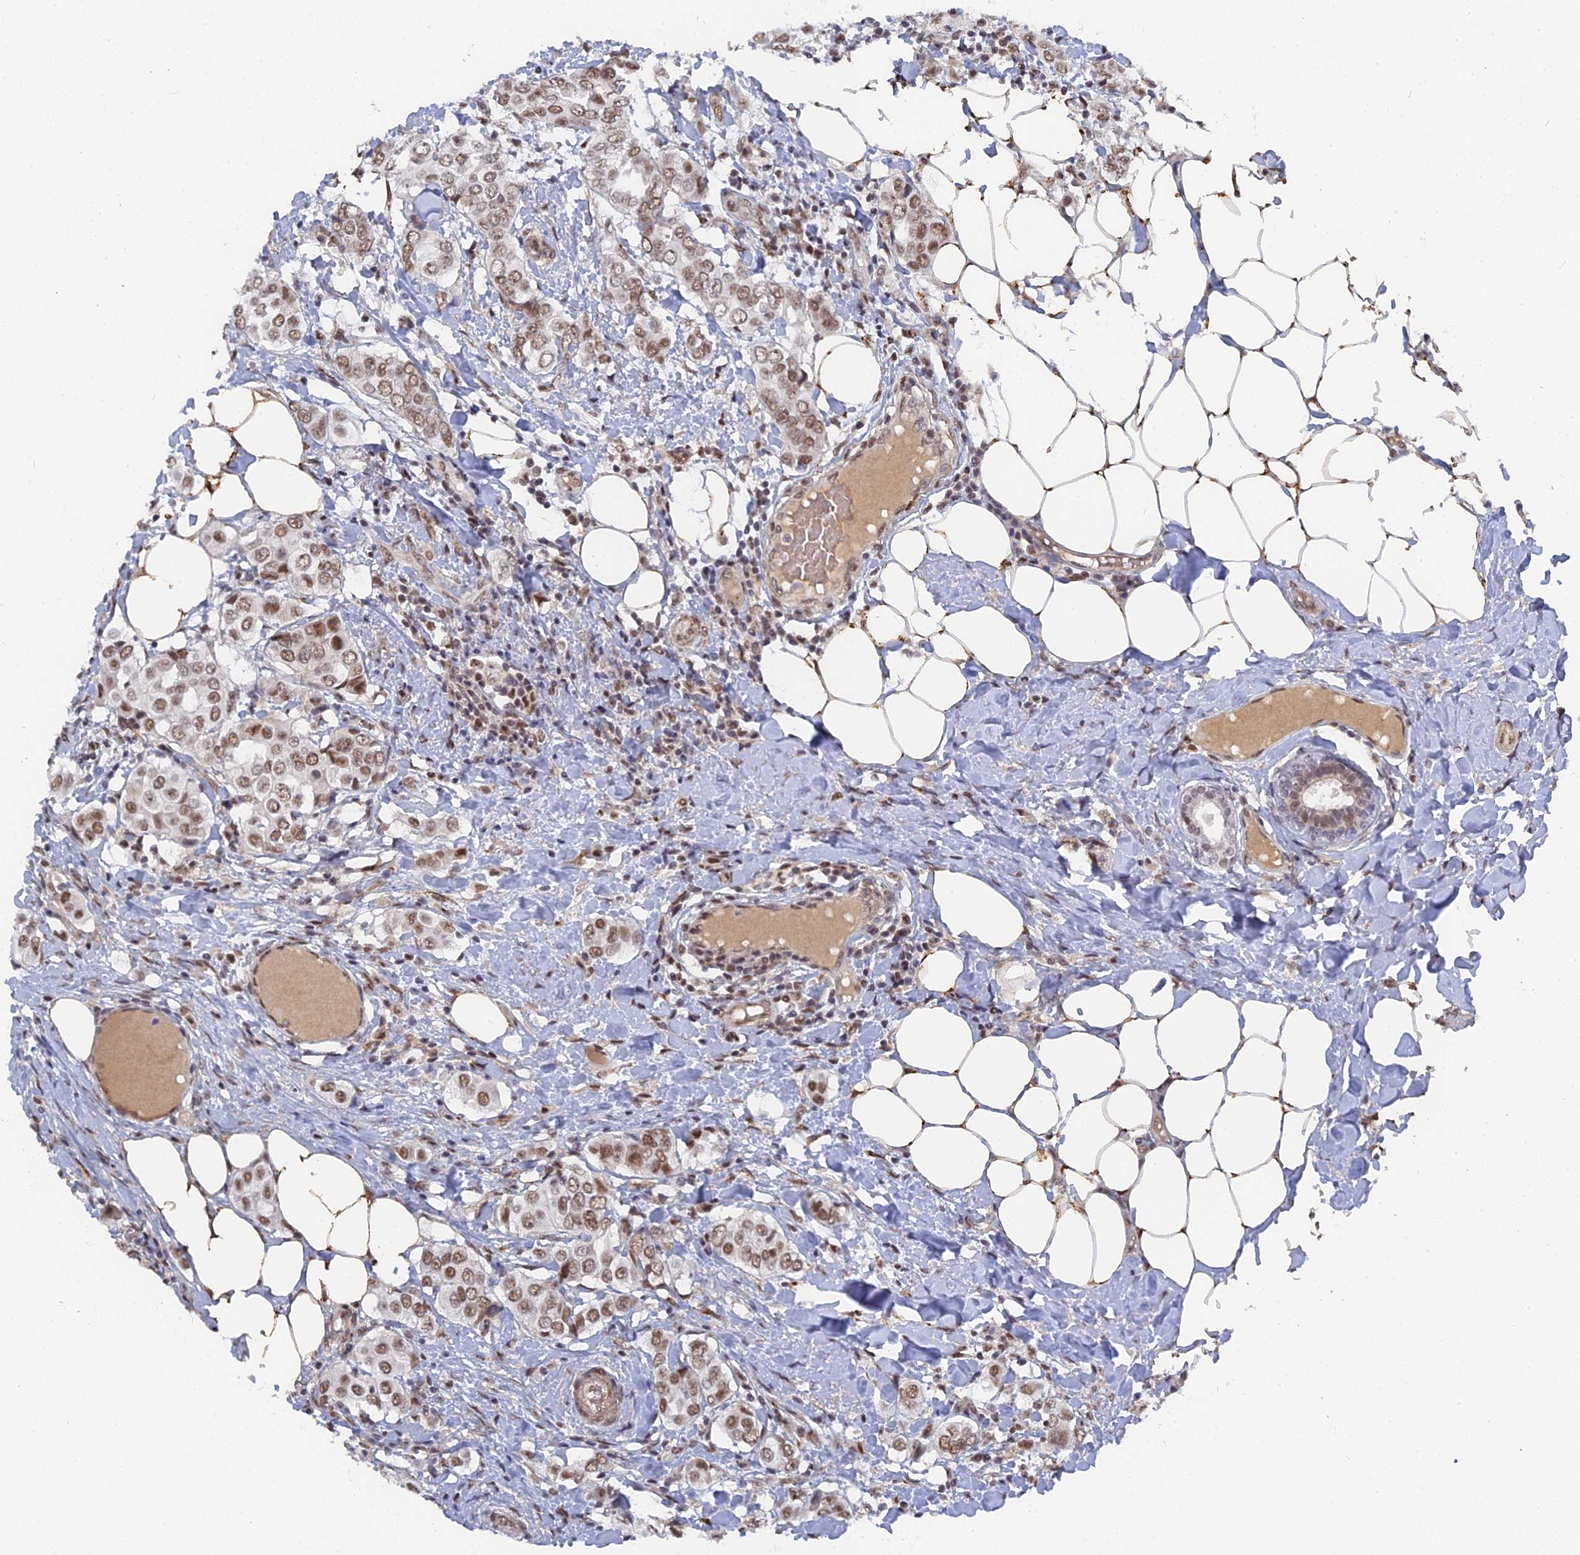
{"staining": {"intensity": "moderate", "quantity": ">75%", "location": "nuclear"}, "tissue": "breast cancer", "cell_type": "Tumor cells", "image_type": "cancer", "snomed": [{"axis": "morphology", "description": "Lobular carcinoma"}, {"axis": "topography", "description": "Breast"}], "caption": "A photomicrograph of lobular carcinoma (breast) stained for a protein displays moderate nuclear brown staining in tumor cells. The protein of interest is stained brown, and the nuclei are stained in blue (DAB IHC with brightfield microscopy, high magnification).", "gene": "CCDC85A", "patient": {"sex": "female", "age": 51}}